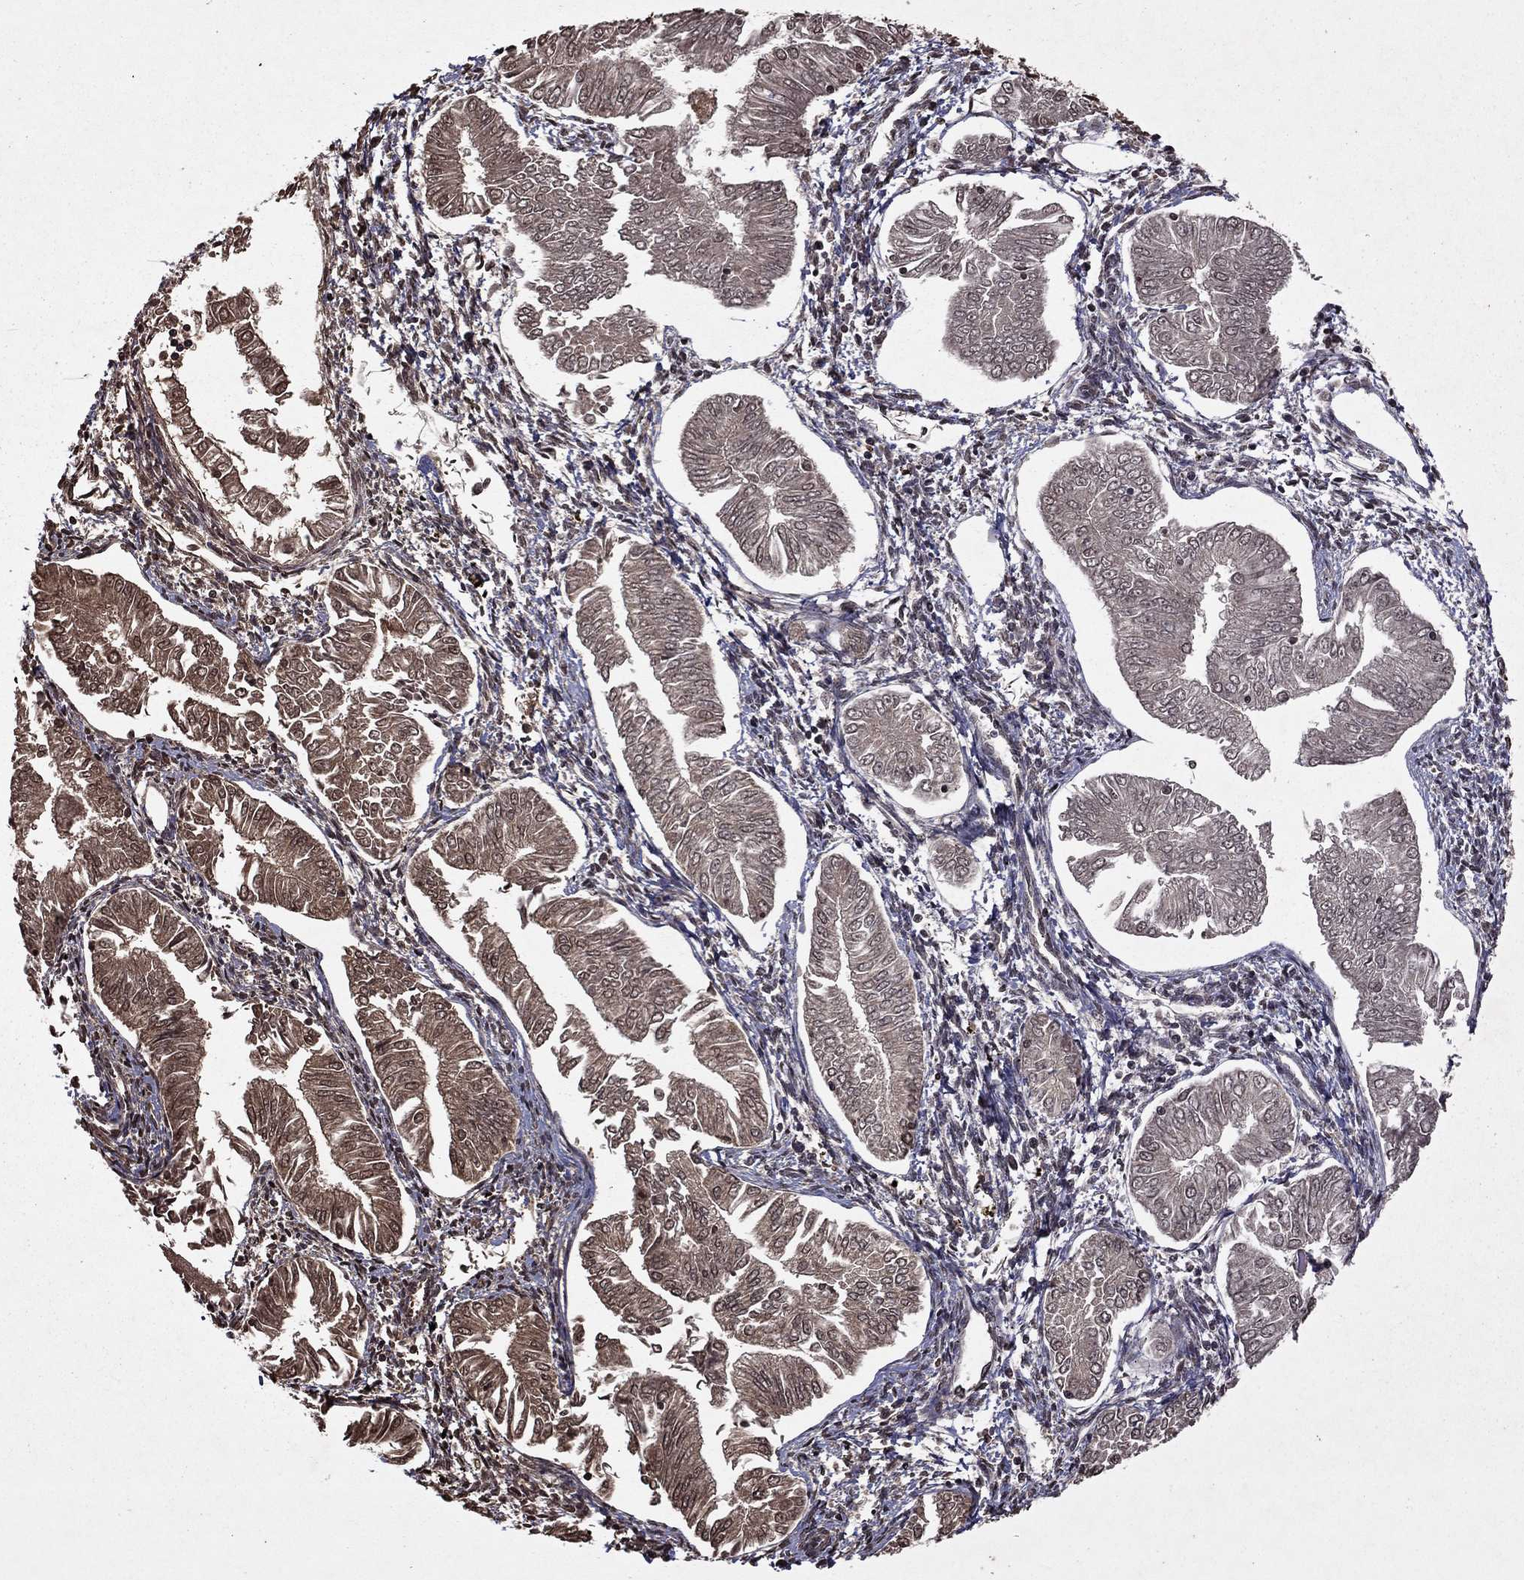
{"staining": {"intensity": "moderate", "quantity": "25%-75%", "location": "cytoplasmic/membranous"}, "tissue": "endometrial cancer", "cell_type": "Tumor cells", "image_type": "cancer", "snomed": [{"axis": "morphology", "description": "Adenocarcinoma, NOS"}, {"axis": "topography", "description": "Endometrium"}], "caption": "Immunohistochemistry of endometrial cancer demonstrates medium levels of moderate cytoplasmic/membranous expression in about 25%-75% of tumor cells. (DAB IHC with brightfield microscopy, high magnification).", "gene": "NLGN1", "patient": {"sex": "female", "age": 53}}